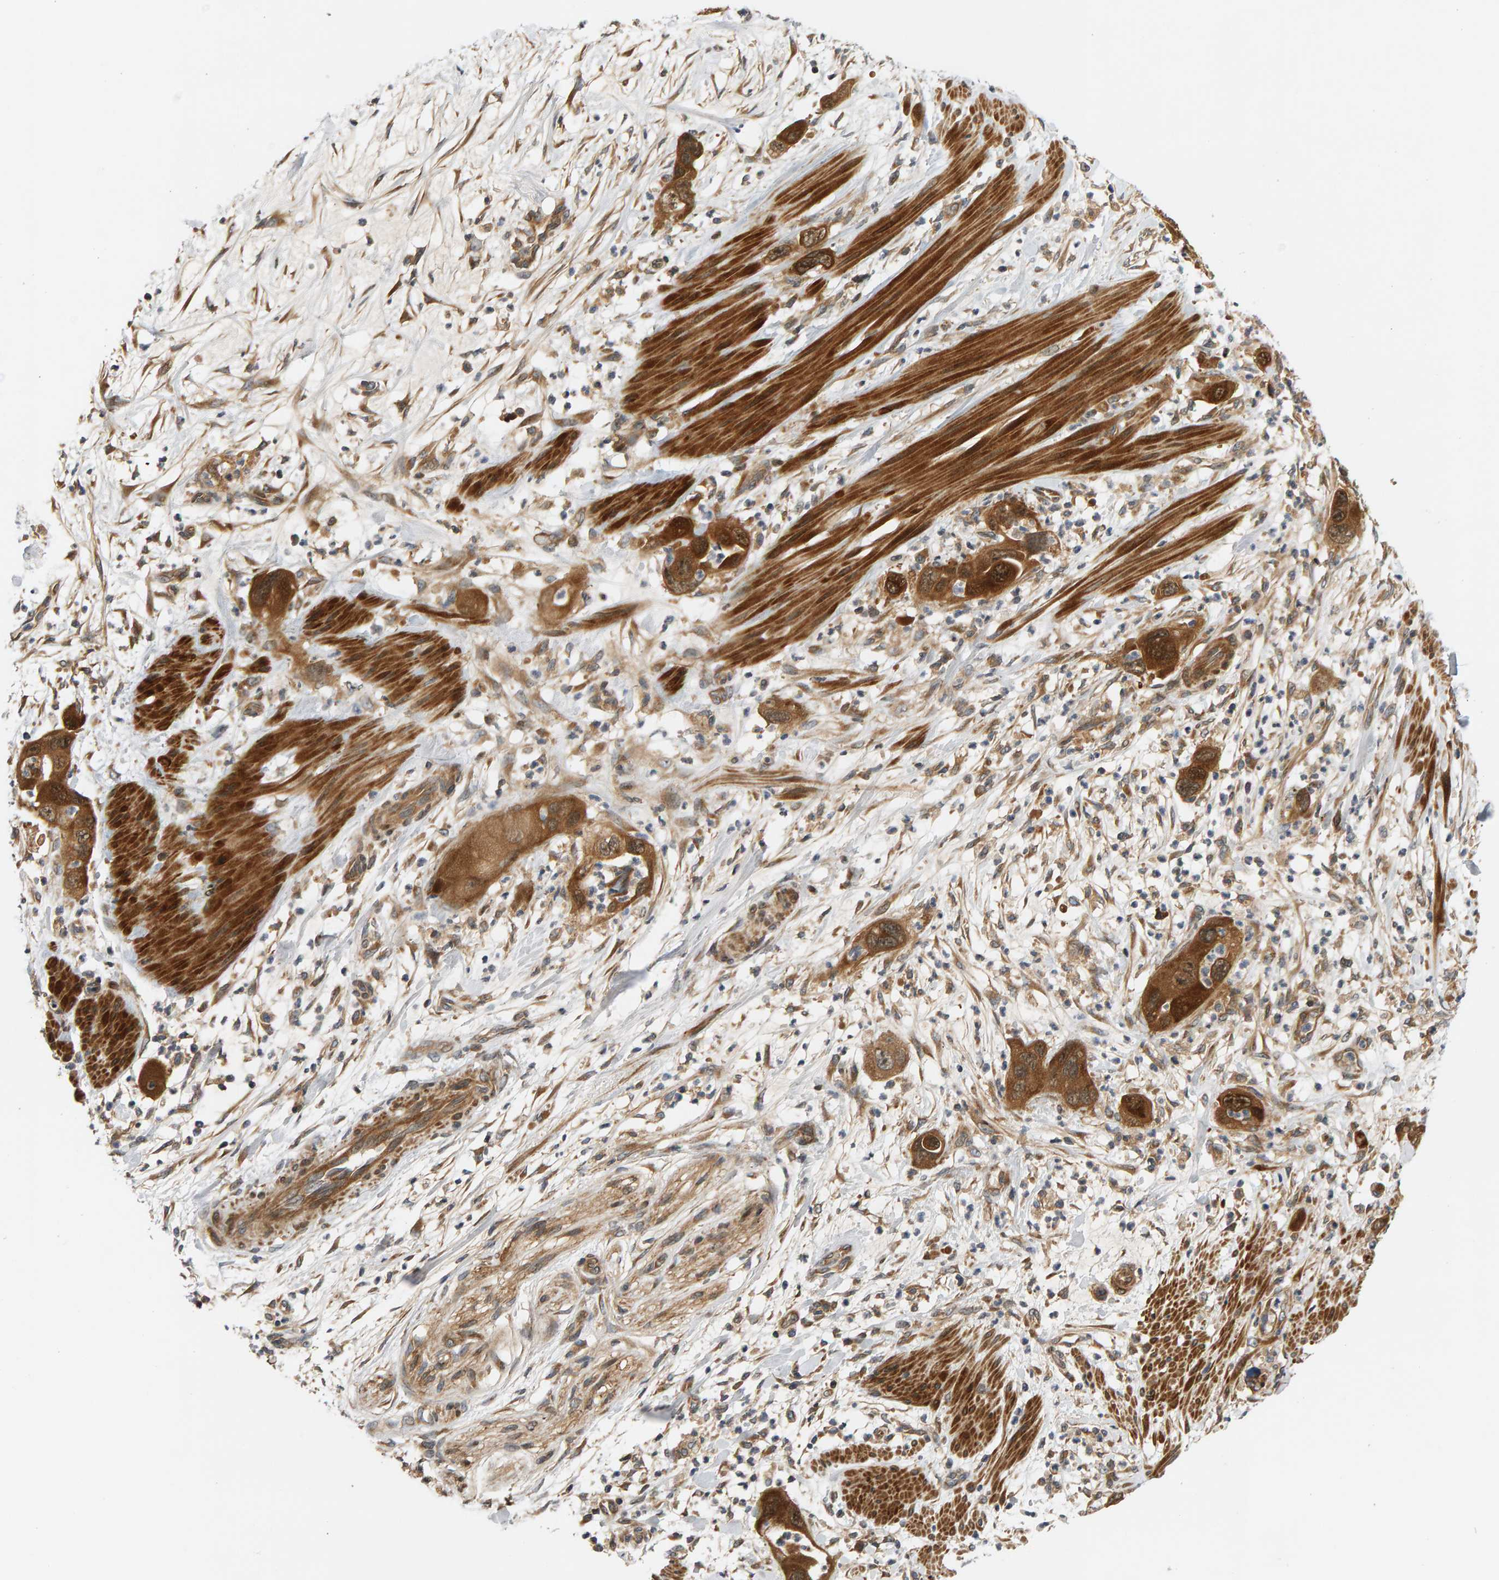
{"staining": {"intensity": "strong", "quantity": ">75%", "location": "cytoplasmic/membranous"}, "tissue": "pancreatic cancer", "cell_type": "Tumor cells", "image_type": "cancer", "snomed": [{"axis": "morphology", "description": "Adenocarcinoma, NOS"}, {"axis": "topography", "description": "Pancreas"}], "caption": "Strong cytoplasmic/membranous positivity for a protein is identified in about >75% of tumor cells of pancreatic cancer (adenocarcinoma) using IHC.", "gene": "BAHCC1", "patient": {"sex": "female", "age": 71}}